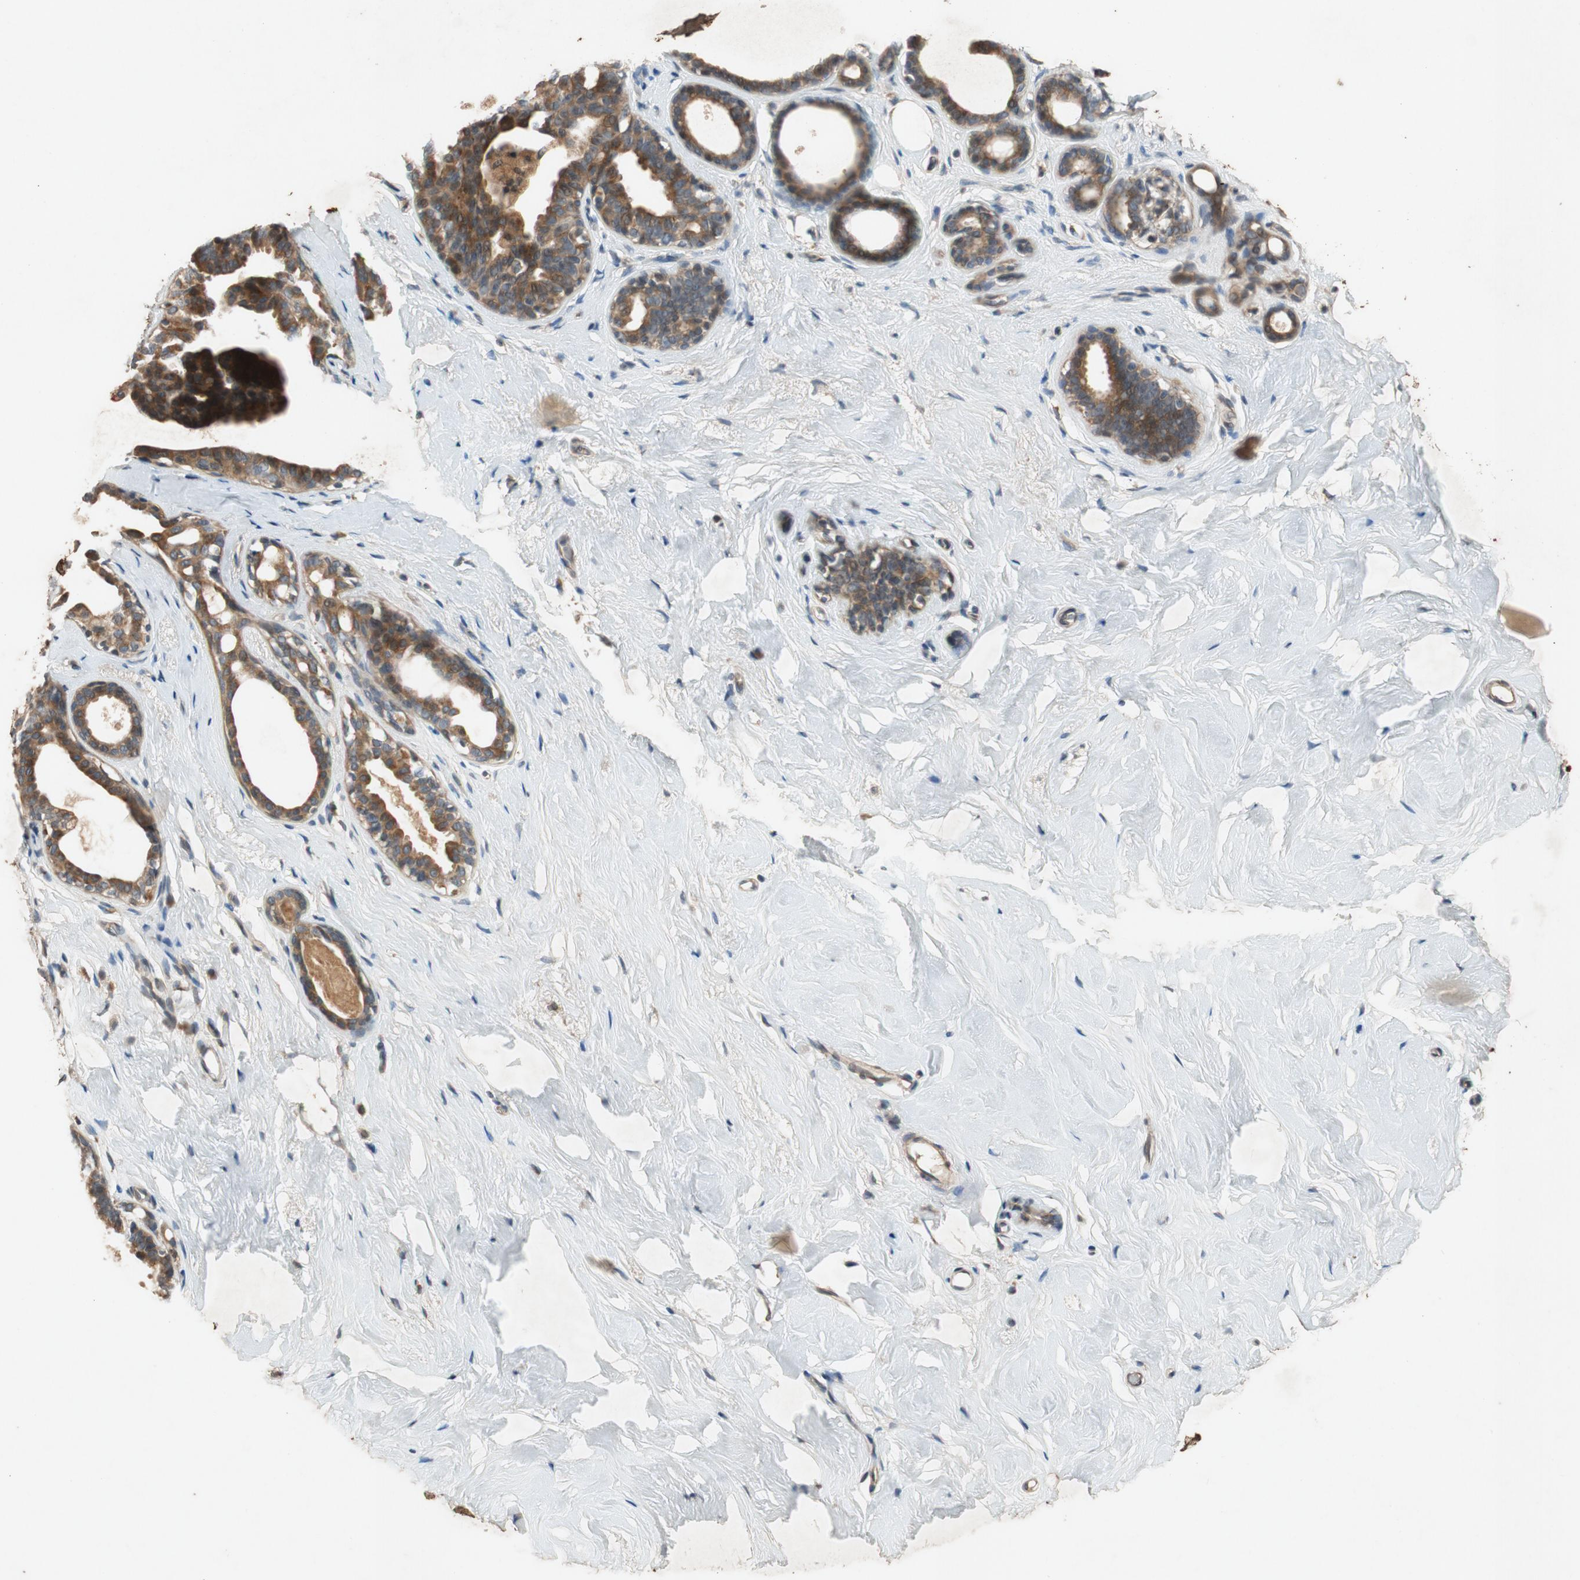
{"staining": {"intensity": "negative", "quantity": "none", "location": "none"}, "tissue": "breast", "cell_type": "Adipocytes", "image_type": "normal", "snomed": [{"axis": "morphology", "description": "Normal tissue, NOS"}, {"axis": "topography", "description": "Breast"}], "caption": "The image reveals no staining of adipocytes in unremarkable breast. Nuclei are stained in blue.", "gene": "ATP2C1", "patient": {"sex": "female", "age": 75}}